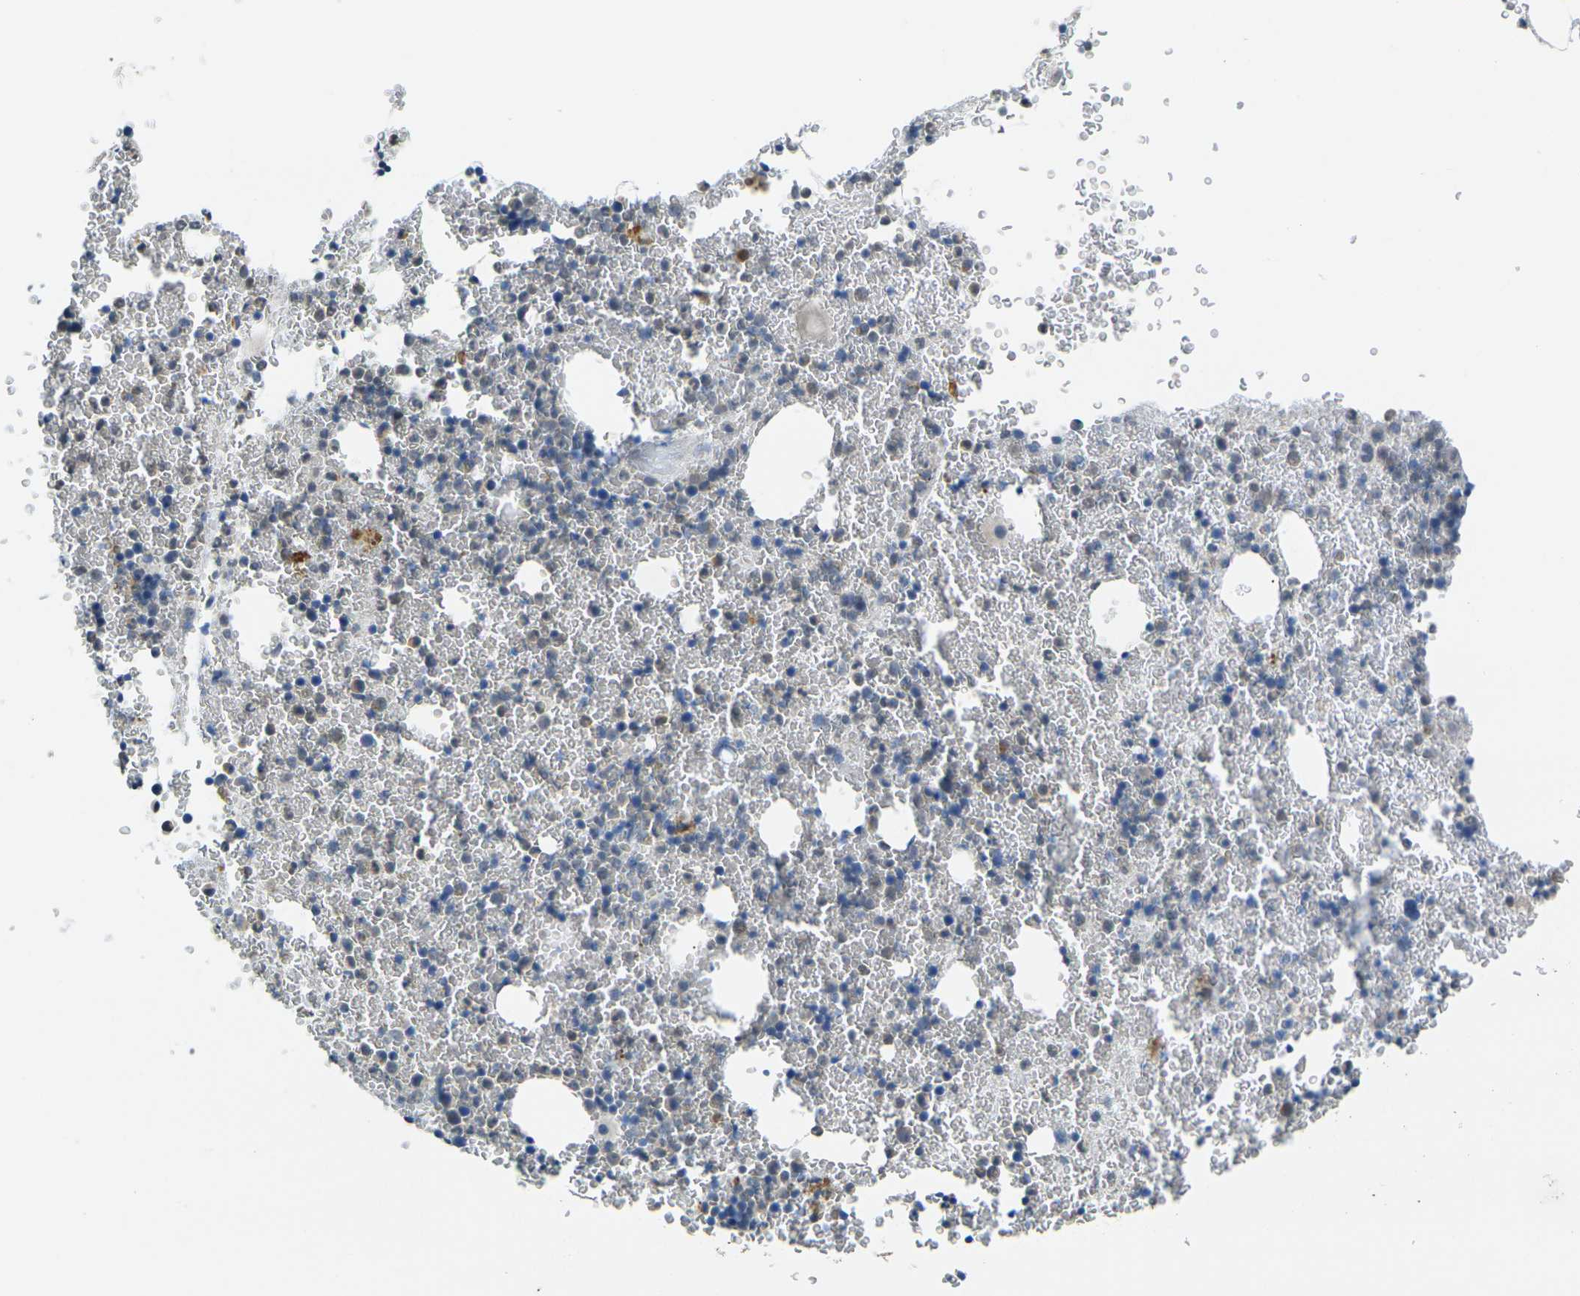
{"staining": {"intensity": "weak", "quantity": "<25%", "location": "cytoplasmic/membranous"}, "tissue": "bone marrow", "cell_type": "Hematopoietic cells", "image_type": "normal", "snomed": [{"axis": "morphology", "description": "Normal tissue, NOS"}, {"axis": "morphology", "description": "Inflammation, NOS"}, {"axis": "topography", "description": "Bone marrow"}], "caption": "This is a micrograph of IHC staining of normal bone marrow, which shows no positivity in hematopoietic cells. (DAB (3,3'-diaminobenzidine) immunohistochemistry, high magnification).", "gene": "SPTBN2", "patient": {"sex": "female", "age": 17}}